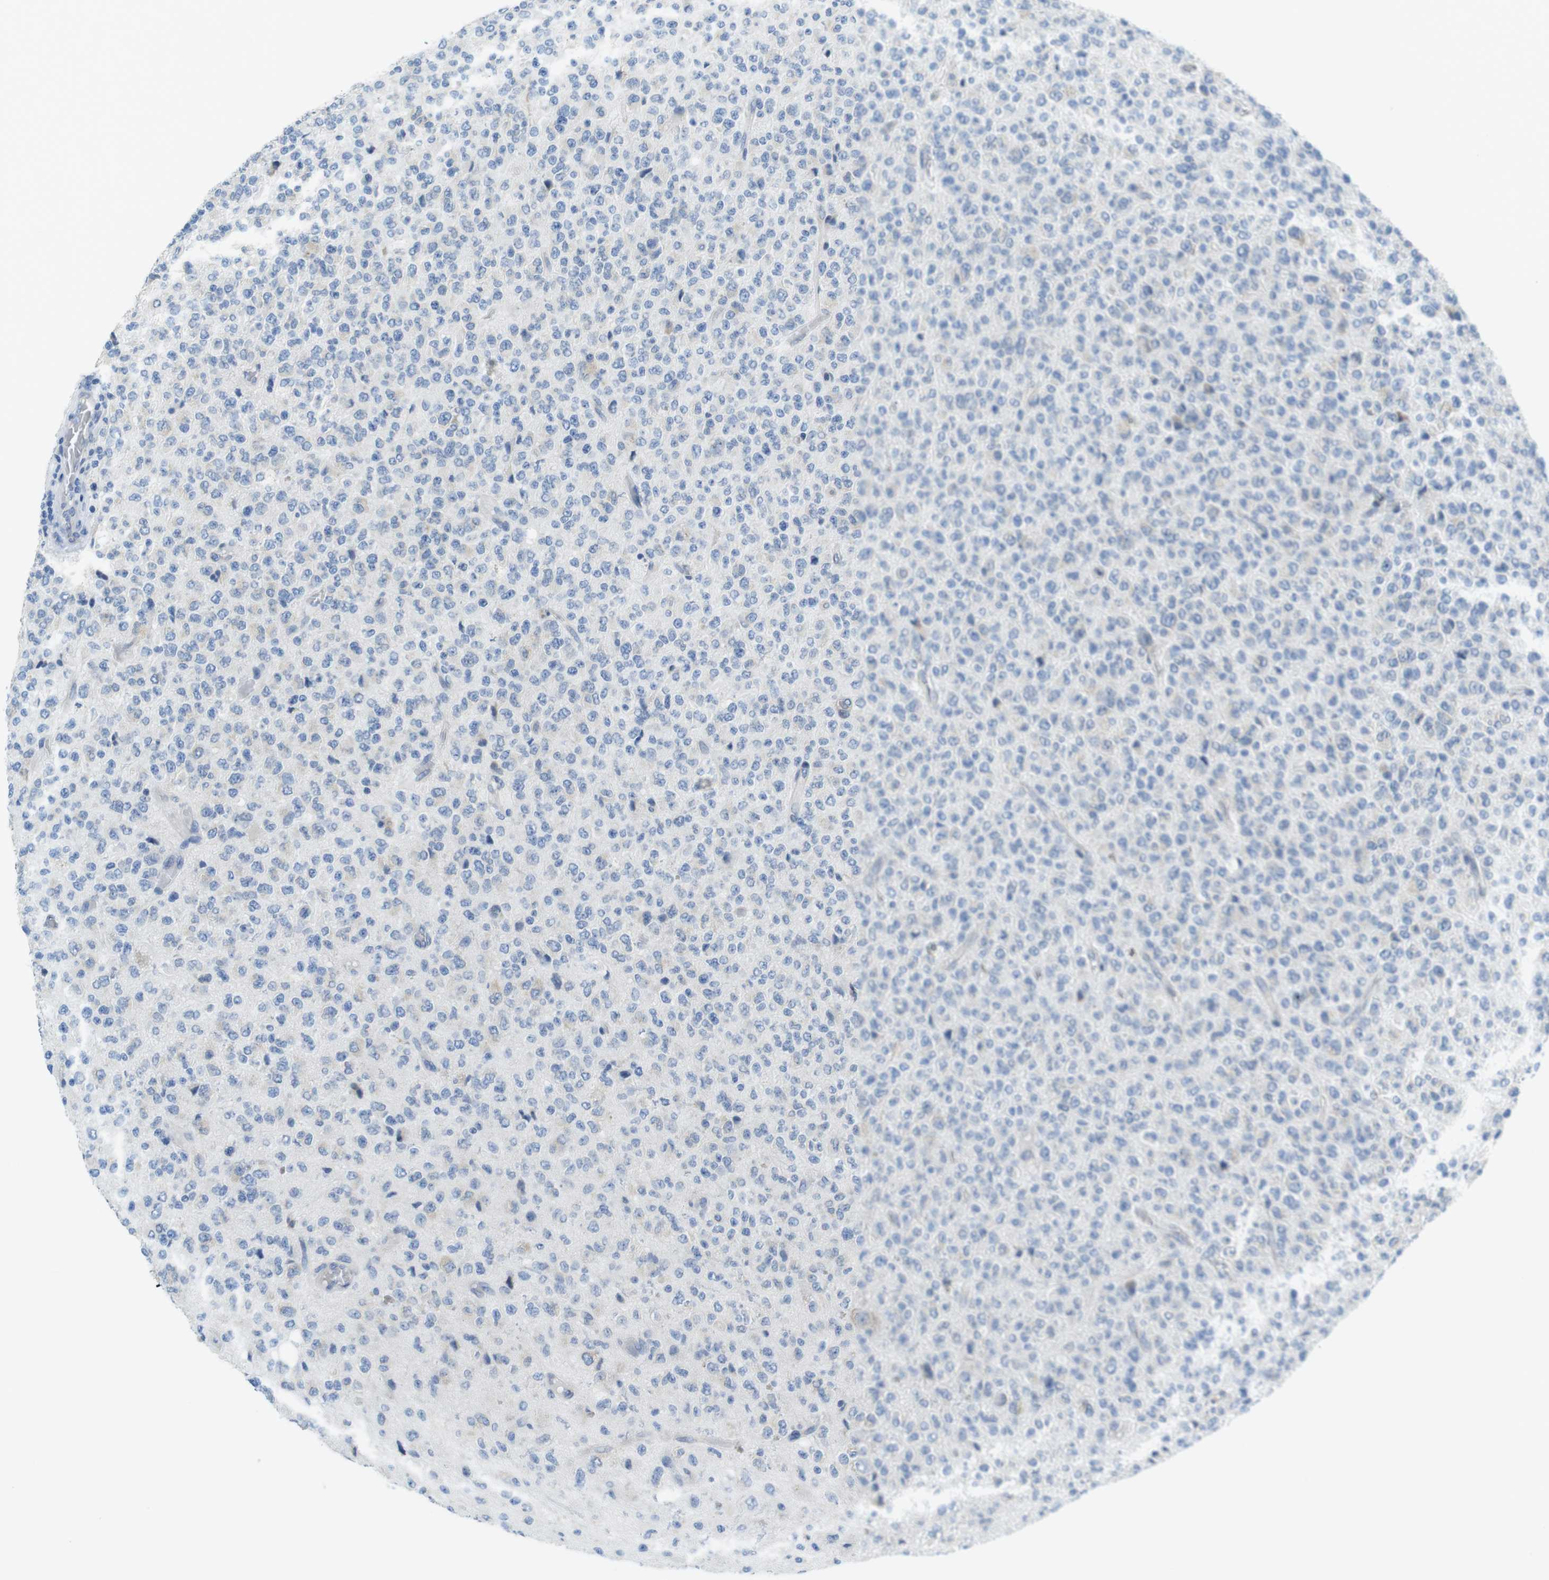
{"staining": {"intensity": "weak", "quantity": "<25%", "location": "cytoplasmic/membranous"}, "tissue": "glioma", "cell_type": "Tumor cells", "image_type": "cancer", "snomed": [{"axis": "morphology", "description": "Glioma, malignant, High grade"}, {"axis": "topography", "description": "pancreas cauda"}], "caption": "An immunohistochemistry histopathology image of high-grade glioma (malignant) is shown. There is no staining in tumor cells of high-grade glioma (malignant).", "gene": "CLPTM1L", "patient": {"sex": "male", "age": 60}}